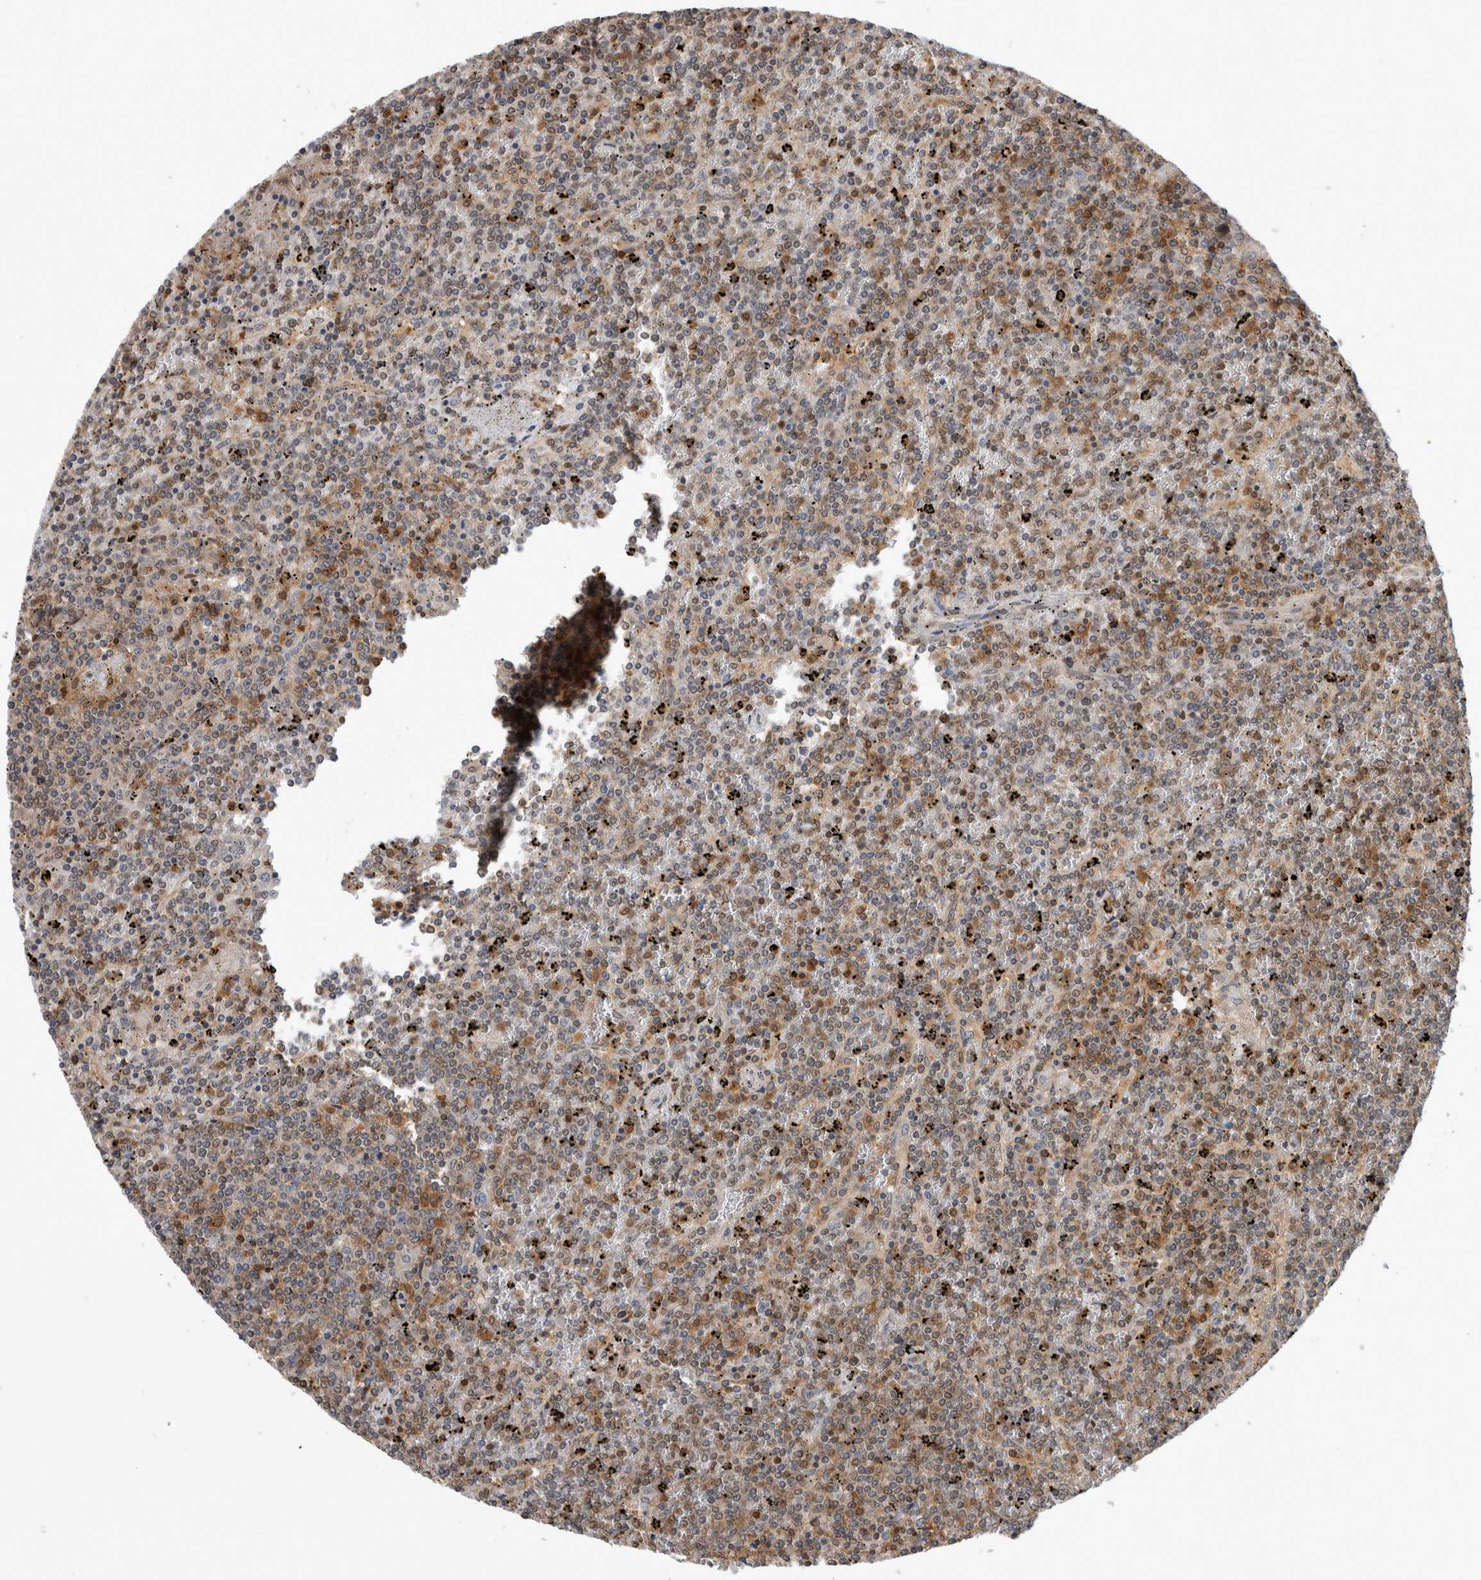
{"staining": {"intensity": "moderate", "quantity": "<25%", "location": "cytoplasmic/membranous"}, "tissue": "lymphoma", "cell_type": "Tumor cells", "image_type": "cancer", "snomed": [{"axis": "morphology", "description": "Malignant lymphoma, non-Hodgkin's type, Low grade"}, {"axis": "topography", "description": "Spleen"}], "caption": "Low-grade malignant lymphoma, non-Hodgkin's type stained with immunohistochemistry reveals moderate cytoplasmic/membranous positivity in about <25% of tumor cells. The protein is stained brown, and the nuclei are stained in blue (DAB IHC with brightfield microscopy, high magnification).", "gene": "ASTN2", "patient": {"sex": "female", "age": 19}}